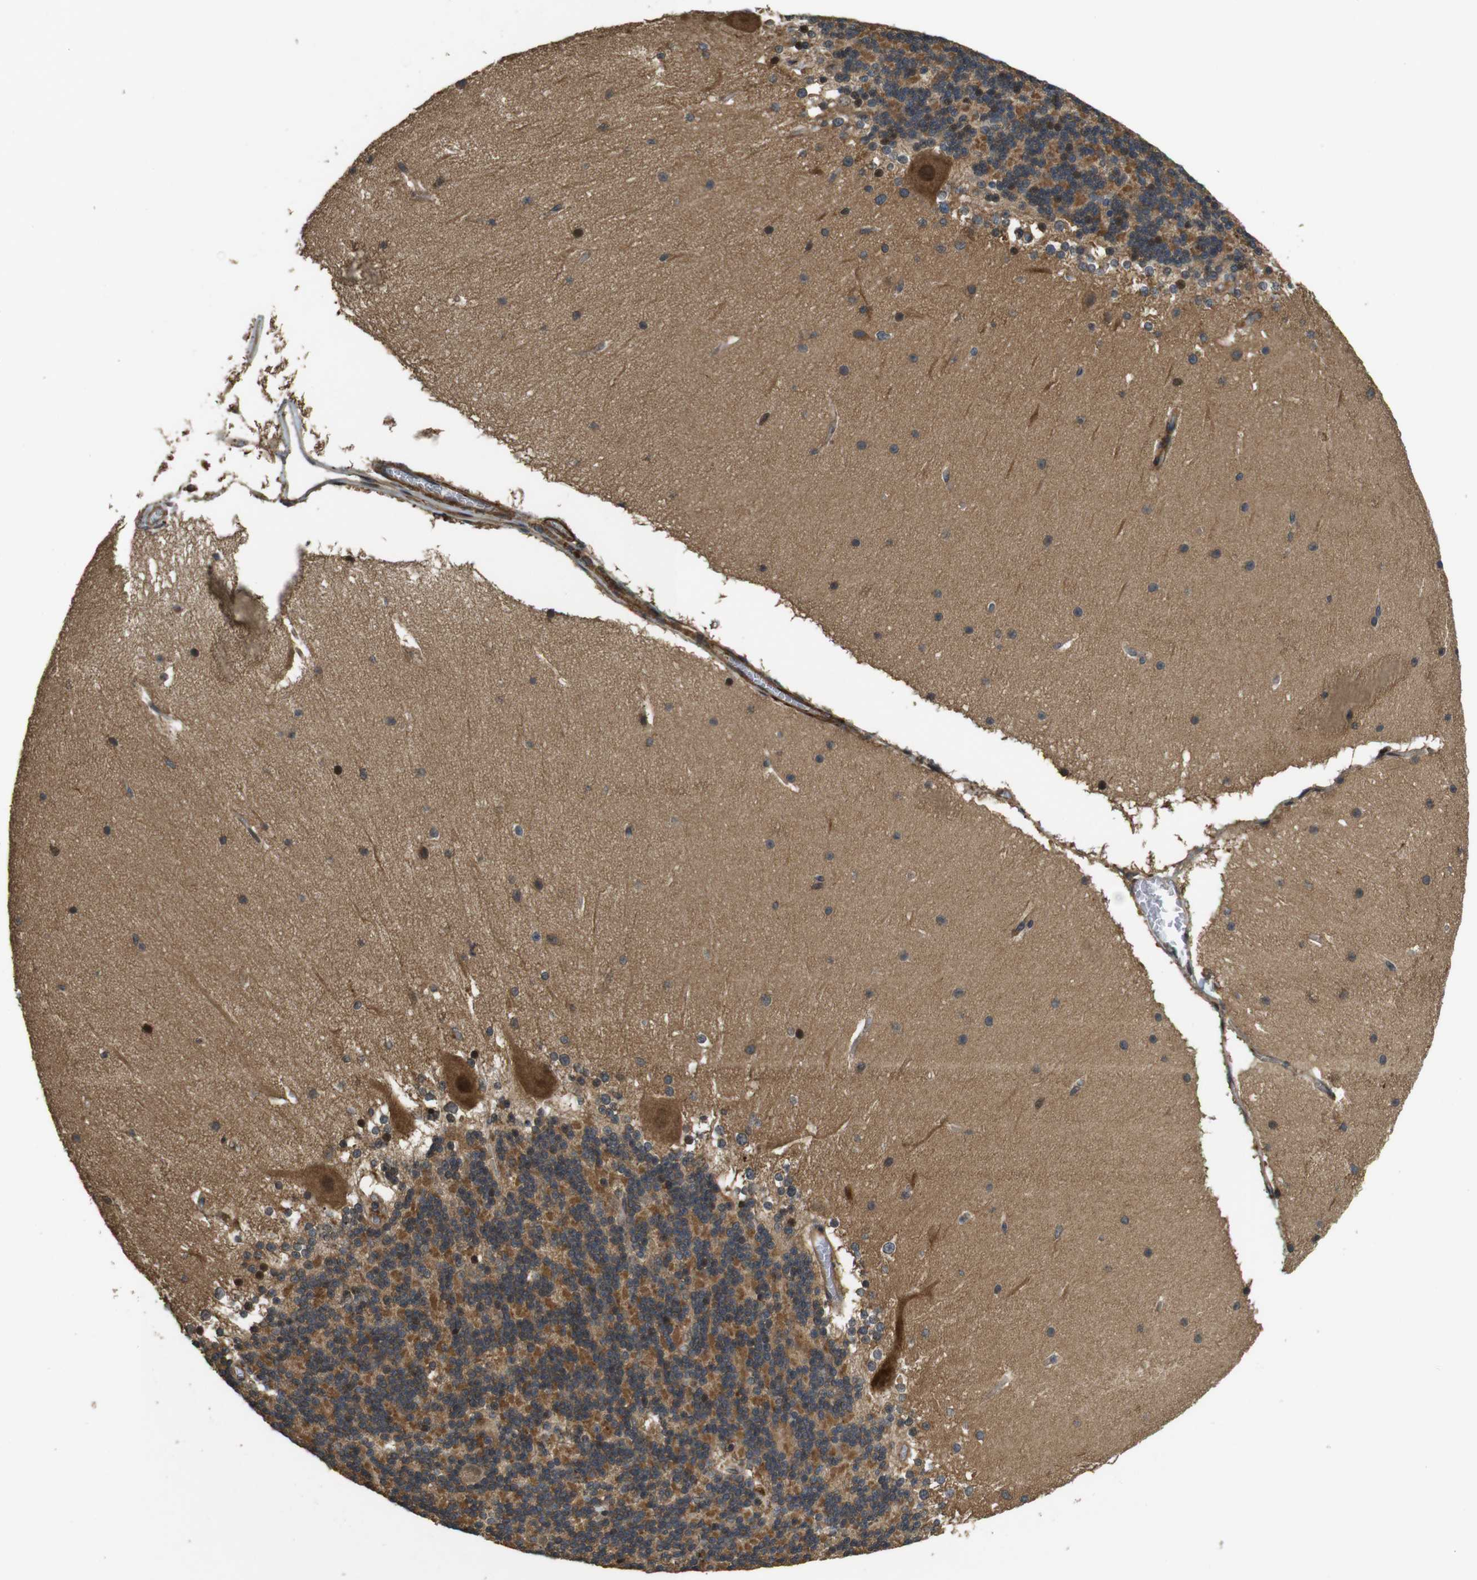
{"staining": {"intensity": "moderate", "quantity": ">75%", "location": "cytoplasmic/membranous"}, "tissue": "cerebellum", "cell_type": "Cells in granular layer", "image_type": "normal", "snomed": [{"axis": "morphology", "description": "Normal tissue, NOS"}, {"axis": "topography", "description": "Cerebellum"}], "caption": "Cerebellum was stained to show a protein in brown. There is medium levels of moderate cytoplasmic/membranous positivity in approximately >75% of cells in granular layer.", "gene": "BNIP3", "patient": {"sex": "female", "age": 19}}